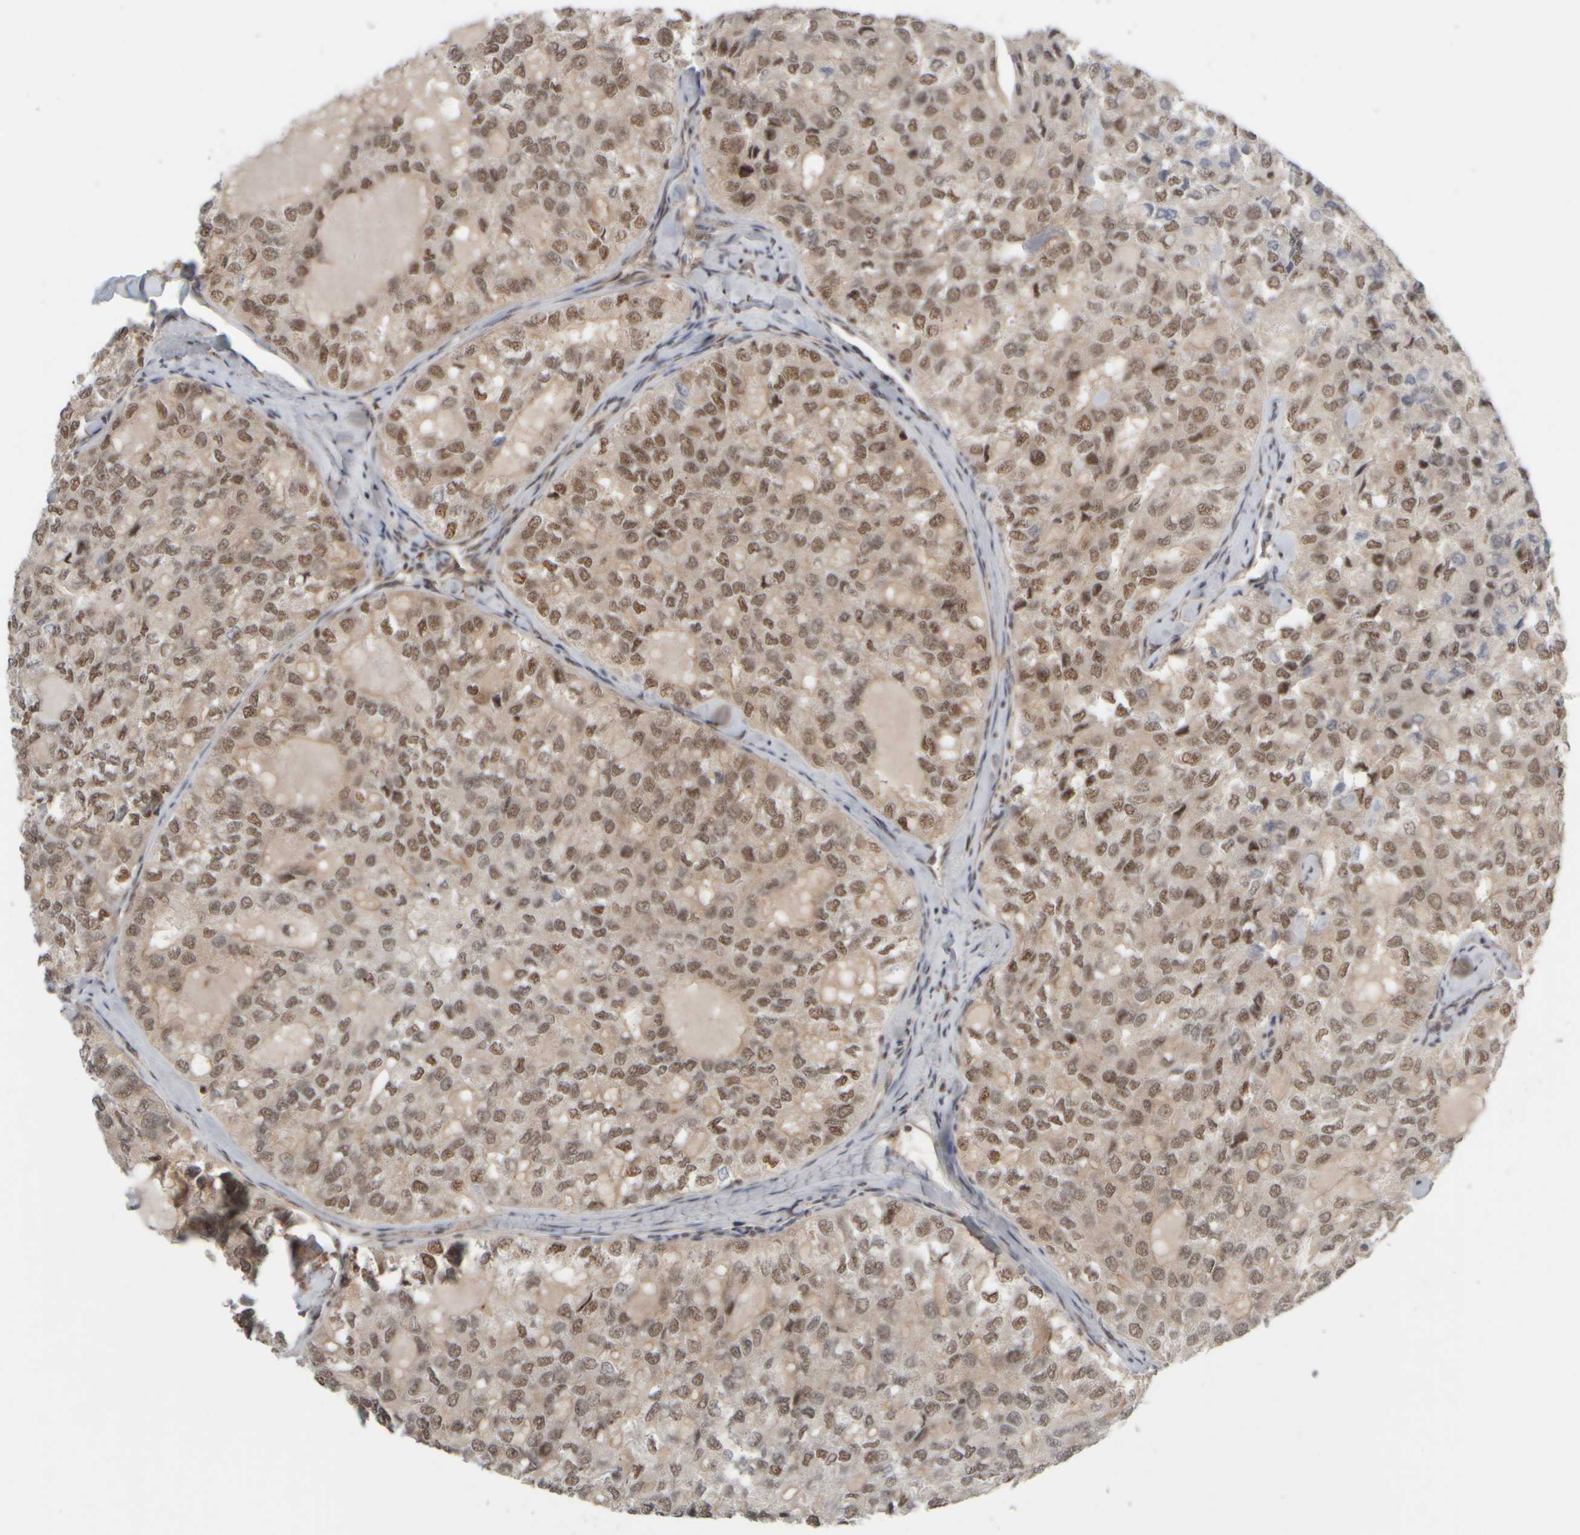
{"staining": {"intensity": "weak", "quantity": ">75%", "location": "nuclear"}, "tissue": "thyroid cancer", "cell_type": "Tumor cells", "image_type": "cancer", "snomed": [{"axis": "morphology", "description": "Follicular adenoma carcinoma, NOS"}, {"axis": "topography", "description": "Thyroid gland"}], "caption": "Immunohistochemical staining of human thyroid cancer demonstrates weak nuclear protein expression in approximately >75% of tumor cells.", "gene": "SYNRG", "patient": {"sex": "male", "age": 75}}